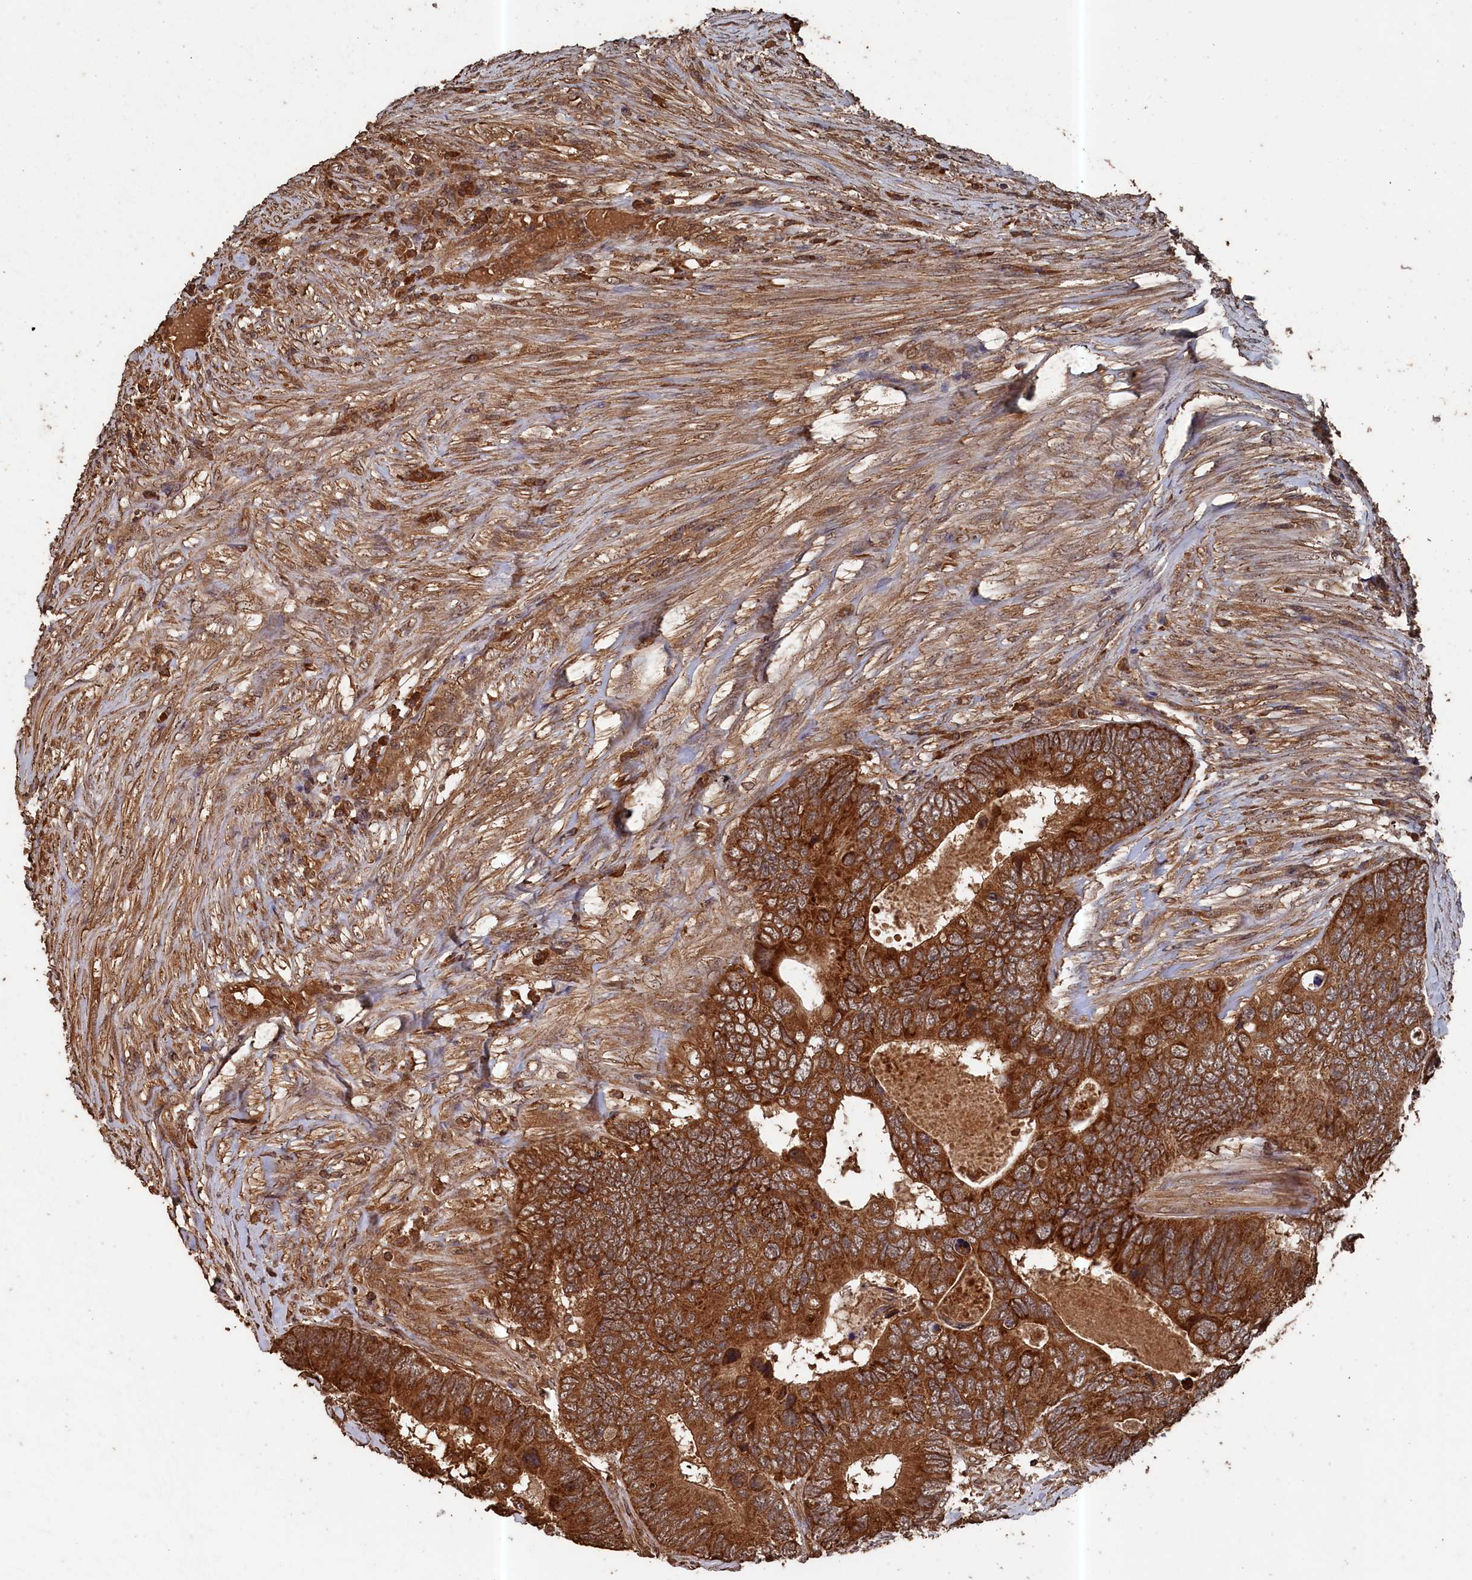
{"staining": {"intensity": "strong", "quantity": ">75%", "location": "cytoplasmic/membranous"}, "tissue": "colorectal cancer", "cell_type": "Tumor cells", "image_type": "cancer", "snomed": [{"axis": "morphology", "description": "Adenocarcinoma, NOS"}, {"axis": "topography", "description": "Colon"}], "caption": "Immunohistochemical staining of human colorectal cancer exhibits strong cytoplasmic/membranous protein expression in approximately >75% of tumor cells.", "gene": "SNX33", "patient": {"sex": "female", "age": 67}}